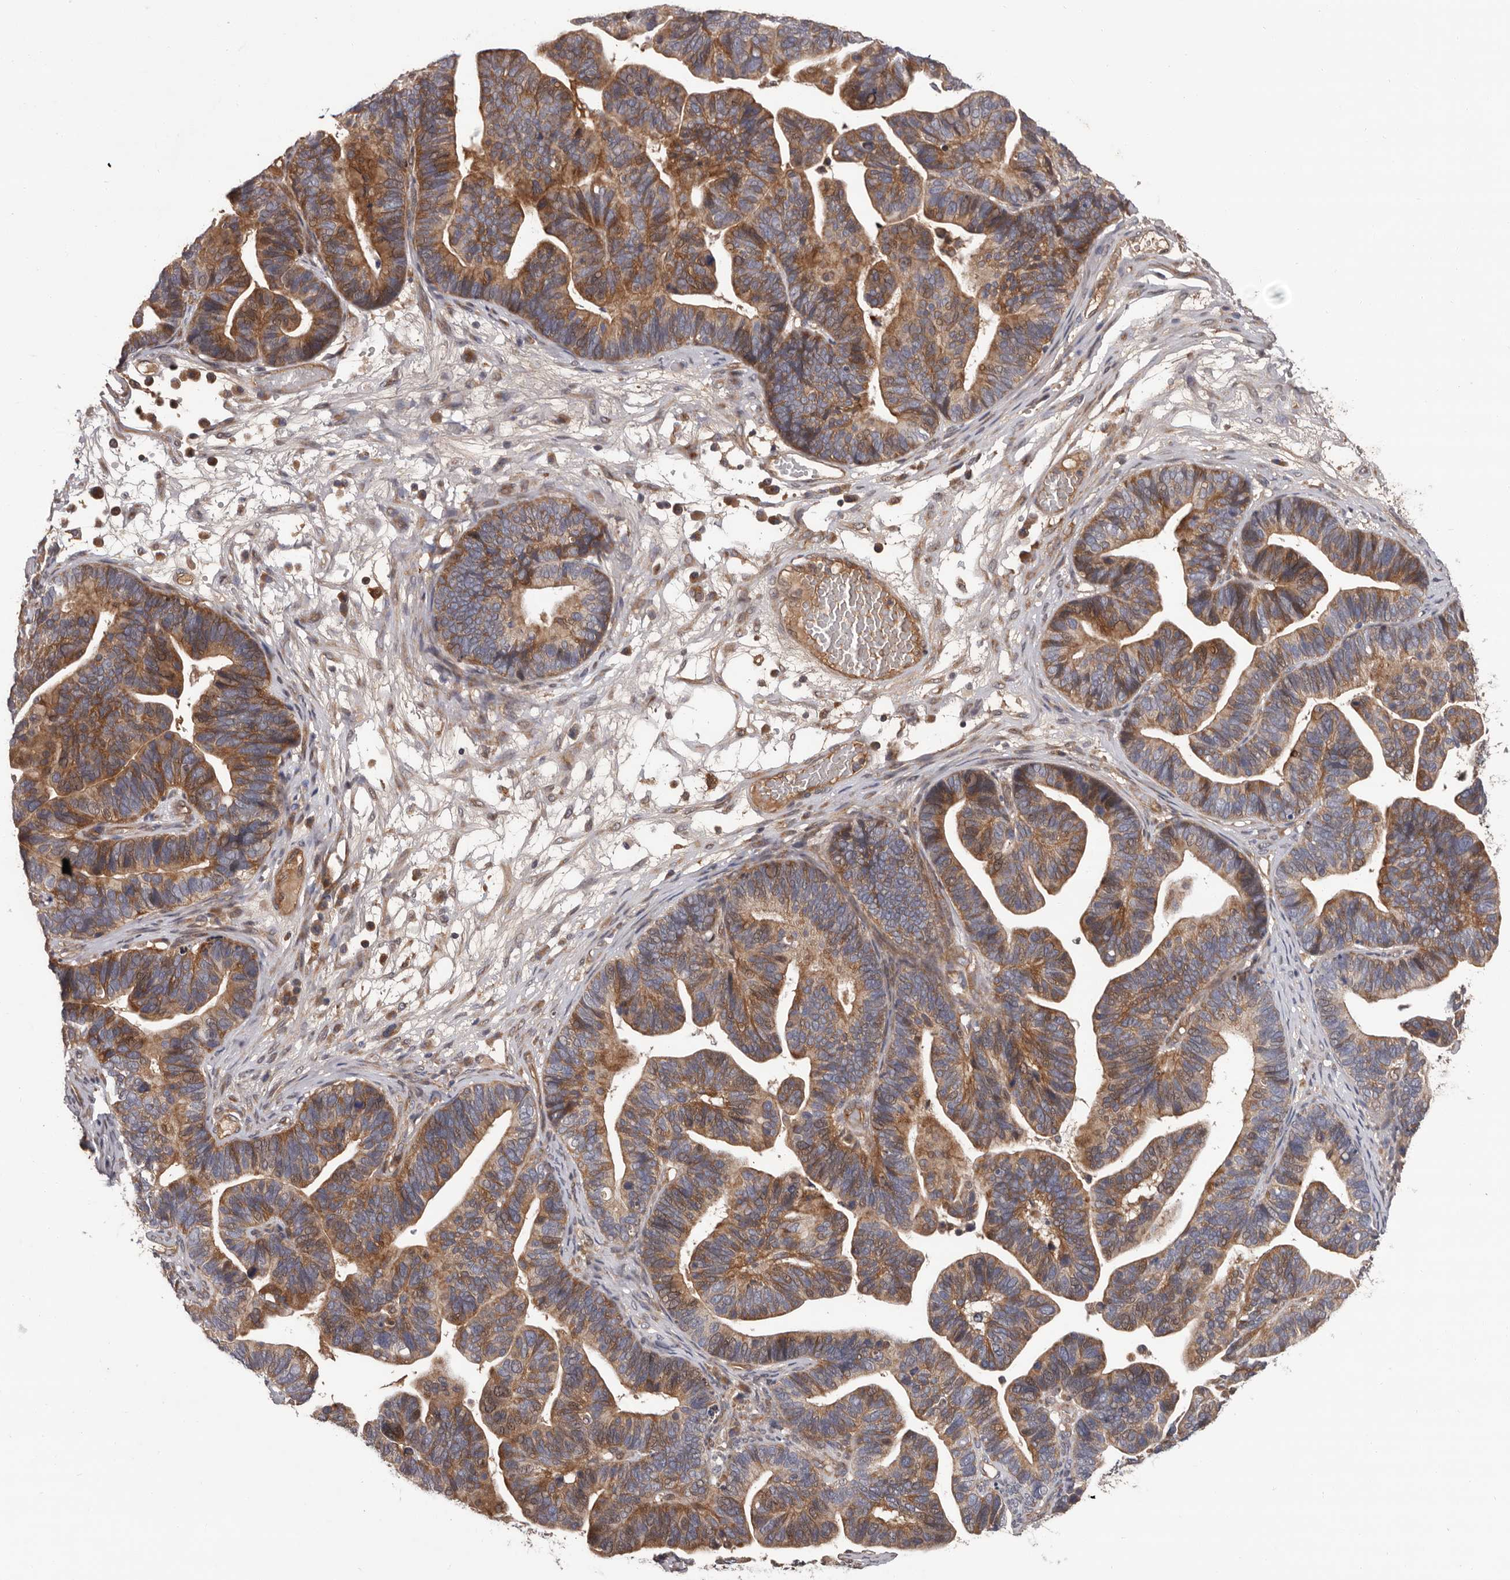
{"staining": {"intensity": "moderate", "quantity": ">75%", "location": "cytoplasmic/membranous"}, "tissue": "ovarian cancer", "cell_type": "Tumor cells", "image_type": "cancer", "snomed": [{"axis": "morphology", "description": "Cystadenocarcinoma, serous, NOS"}, {"axis": "topography", "description": "Ovary"}], "caption": "An IHC image of neoplastic tissue is shown. Protein staining in brown highlights moderate cytoplasmic/membranous positivity in ovarian cancer (serous cystadenocarcinoma) within tumor cells. Nuclei are stained in blue.", "gene": "PRKD1", "patient": {"sex": "female", "age": 56}}